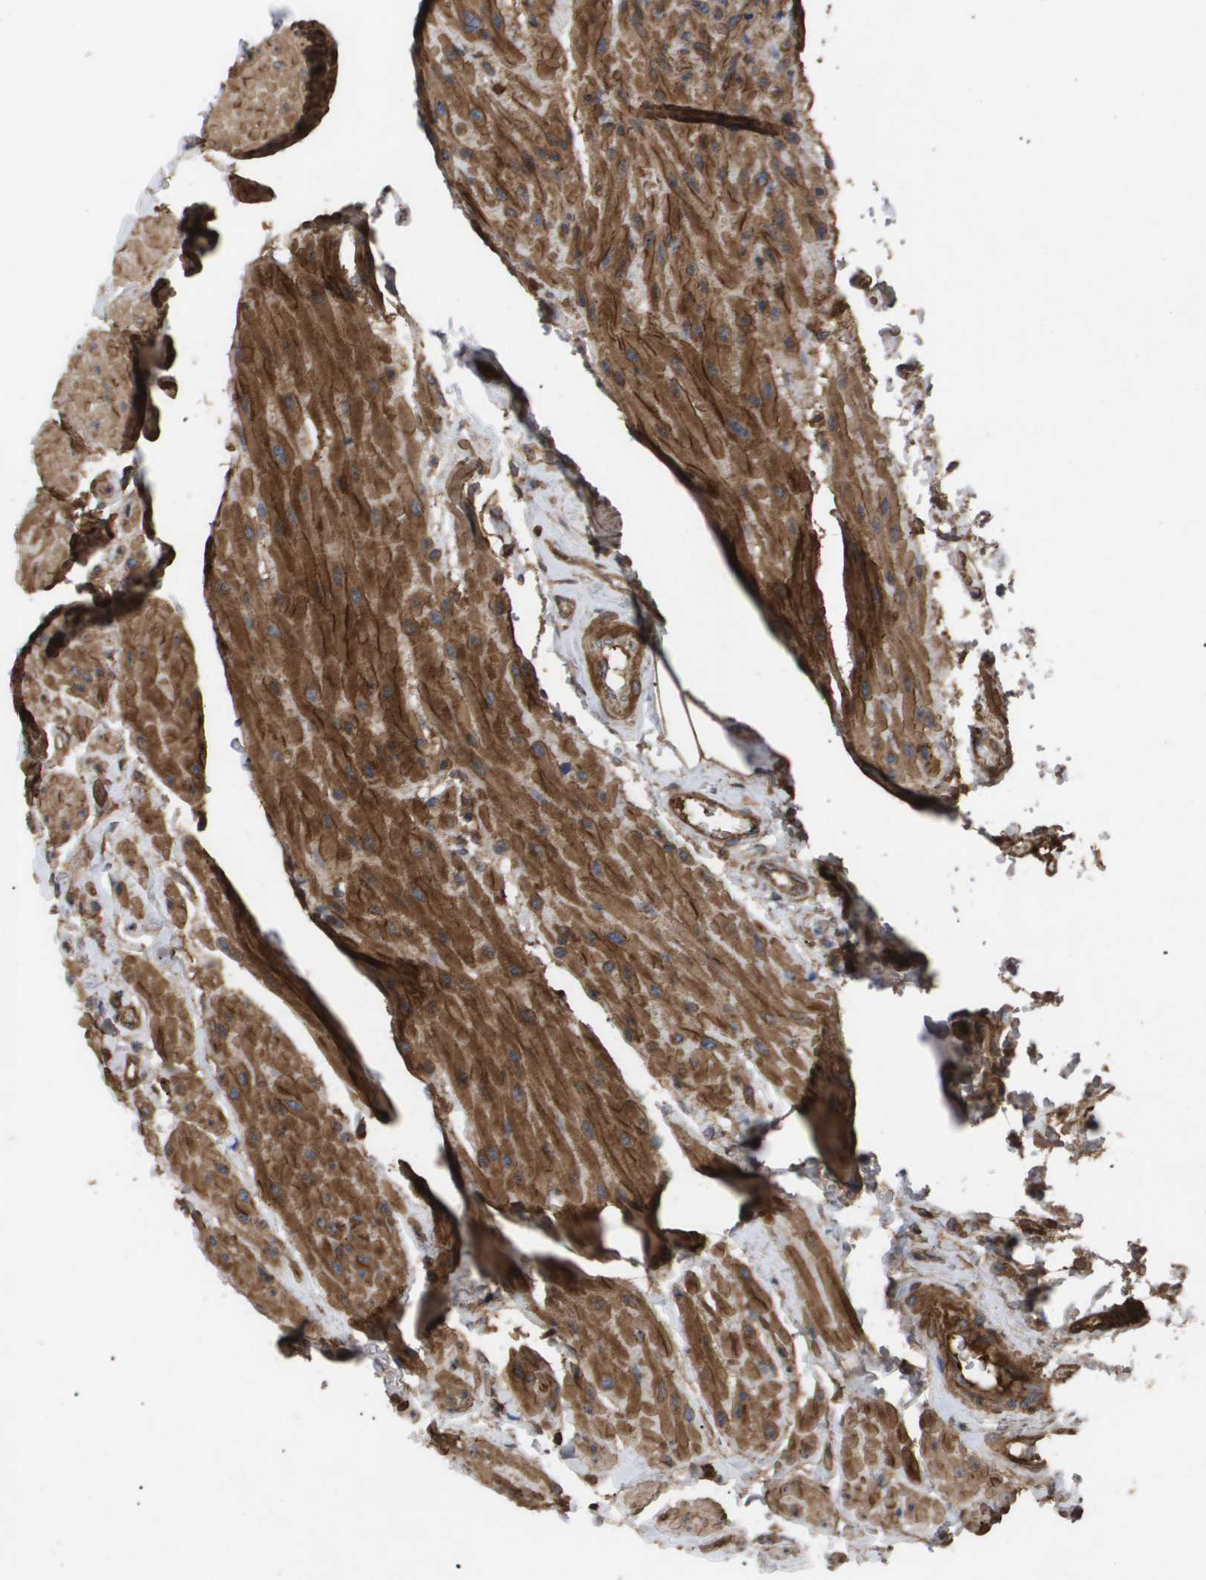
{"staining": {"intensity": "moderate", "quantity": ">75%", "location": "cytoplasmic/membranous"}, "tissue": "urinary bladder", "cell_type": "Urothelial cells", "image_type": "normal", "snomed": [{"axis": "morphology", "description": "Normal tissue, NOS"}, {"axis": "topography", "description": "Urinary bladder"}], "caption": "A high-resolution micrograph shows immunohistochemistry staining of normal urinary bladder, which exhibits moderate cytoplasmic/membranous positivity in about >75% of urothelial cells.", "gene": "TNS1", "patient": {"sex": "female", "age": 79}}